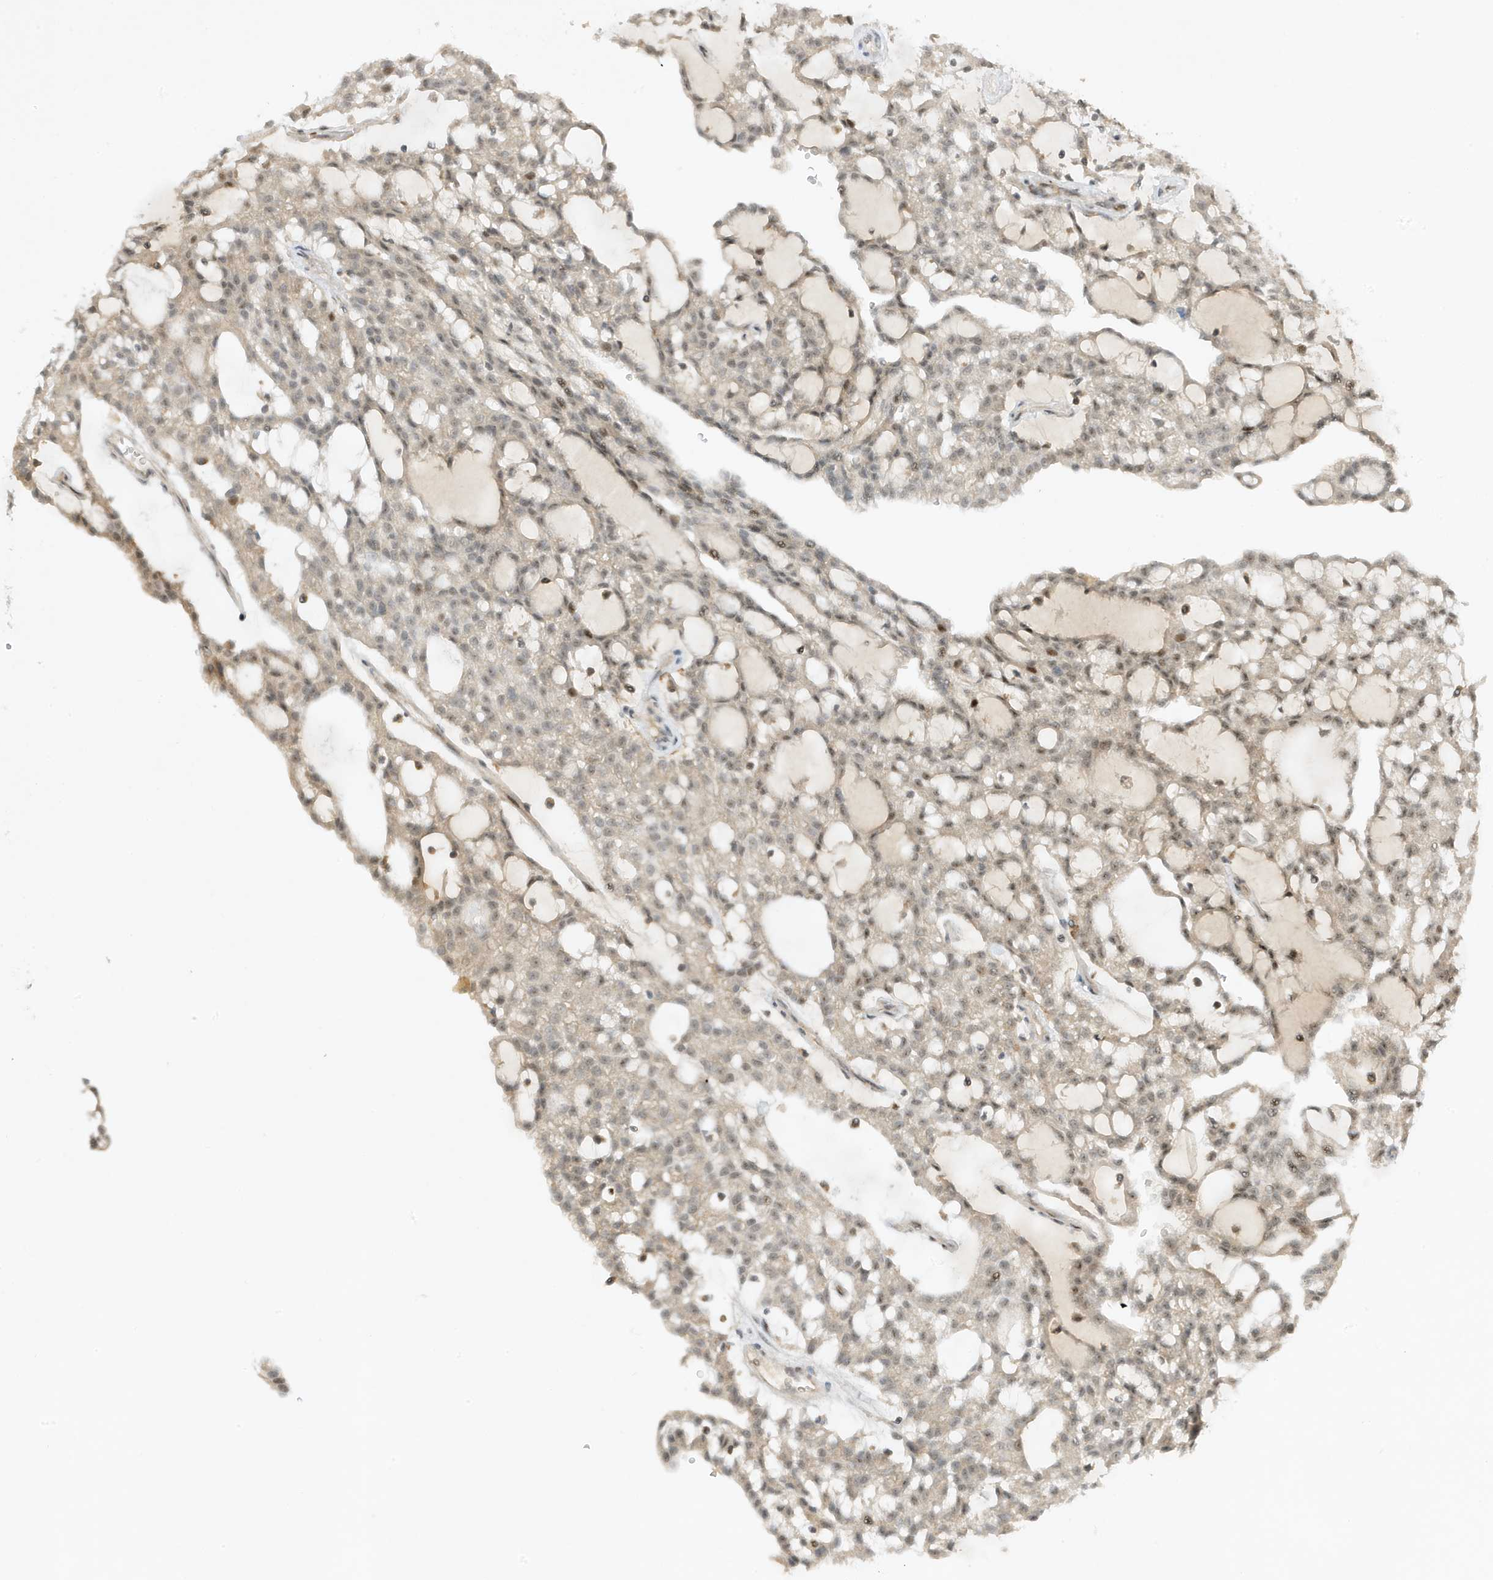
{"staining": {"intensity": "weak", "quantity": "<25%", "location": "nuclear"}, "tissue": "renal cancer", "cell_type": "Tumor cells", "image_type": "cancer", "snomed": [{"axis": "morphology", "description": "Adenocarcinoma, NOS"}, {"axis": "topography", "description": "Kidney"}], "caption": "The immunohistochemistry (IHC) micrograph has no significant staining in tumor cells of renal cancer (adenocarcinoma) tissue.", "gene": "MAST3", "patient": {"sex": "male", "age": 63}}